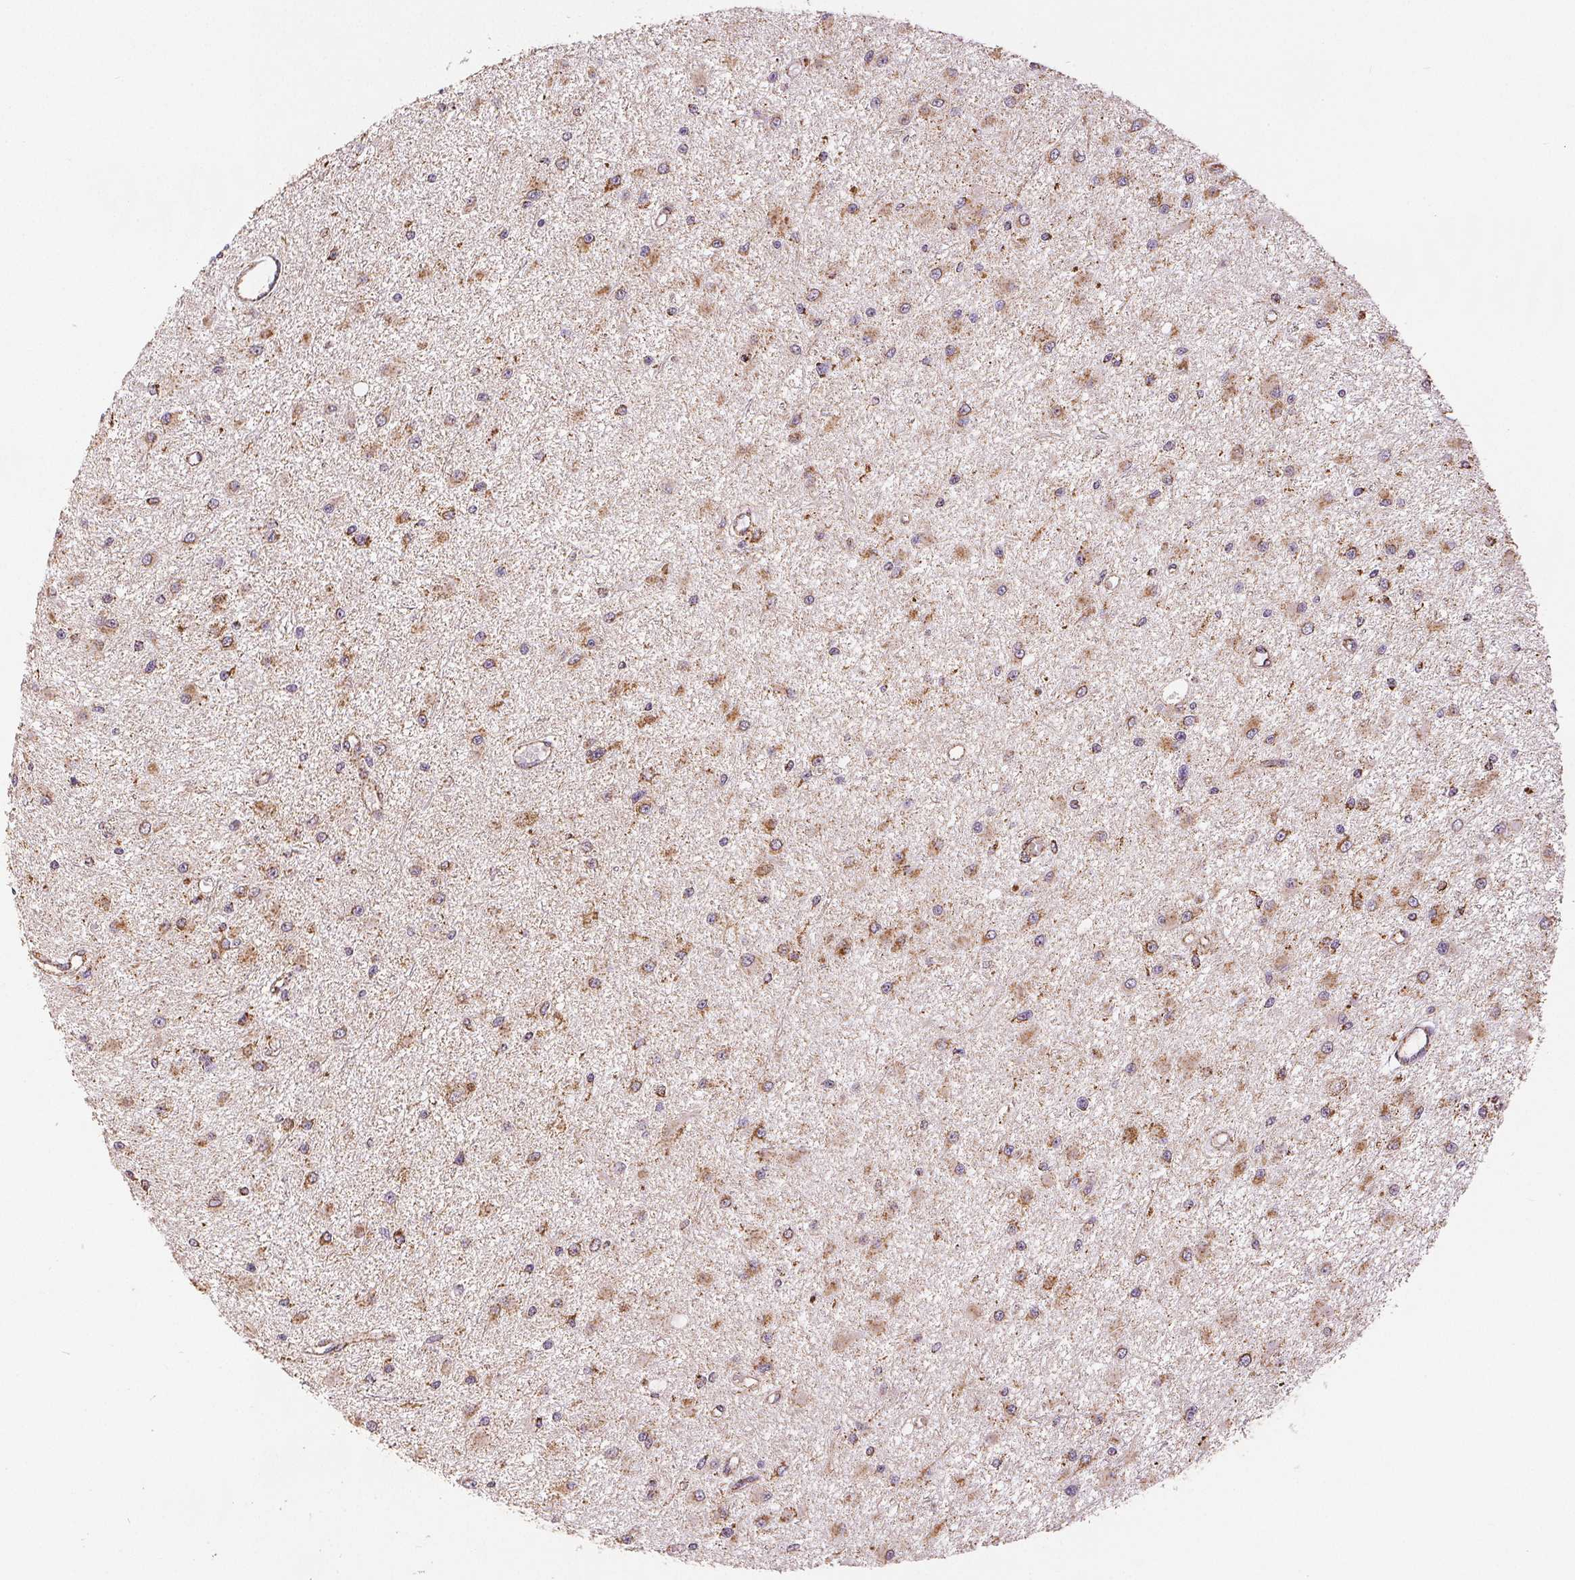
{"staining": {"intensity": "moderate", "quantity": ">75%", "location": "cytoplasmic/membranous"}, "tissue": "glioma", "cell_type": "Tumor cells", "image_type": "cancer", "snomed": [{"axis": "morphology", "description": "Glioma, malignant, High grade"}, {"axis": "topography", "description": "Brain"}], "caption": "Immunohistochemical staining of high-grade glioma (malignant) exhibits moderate cytoplasmic/membranous protein staining in approximately >75% of tumor cells.", "gene": "SDHB", "patient": {"sex": "male", "age": 54}}